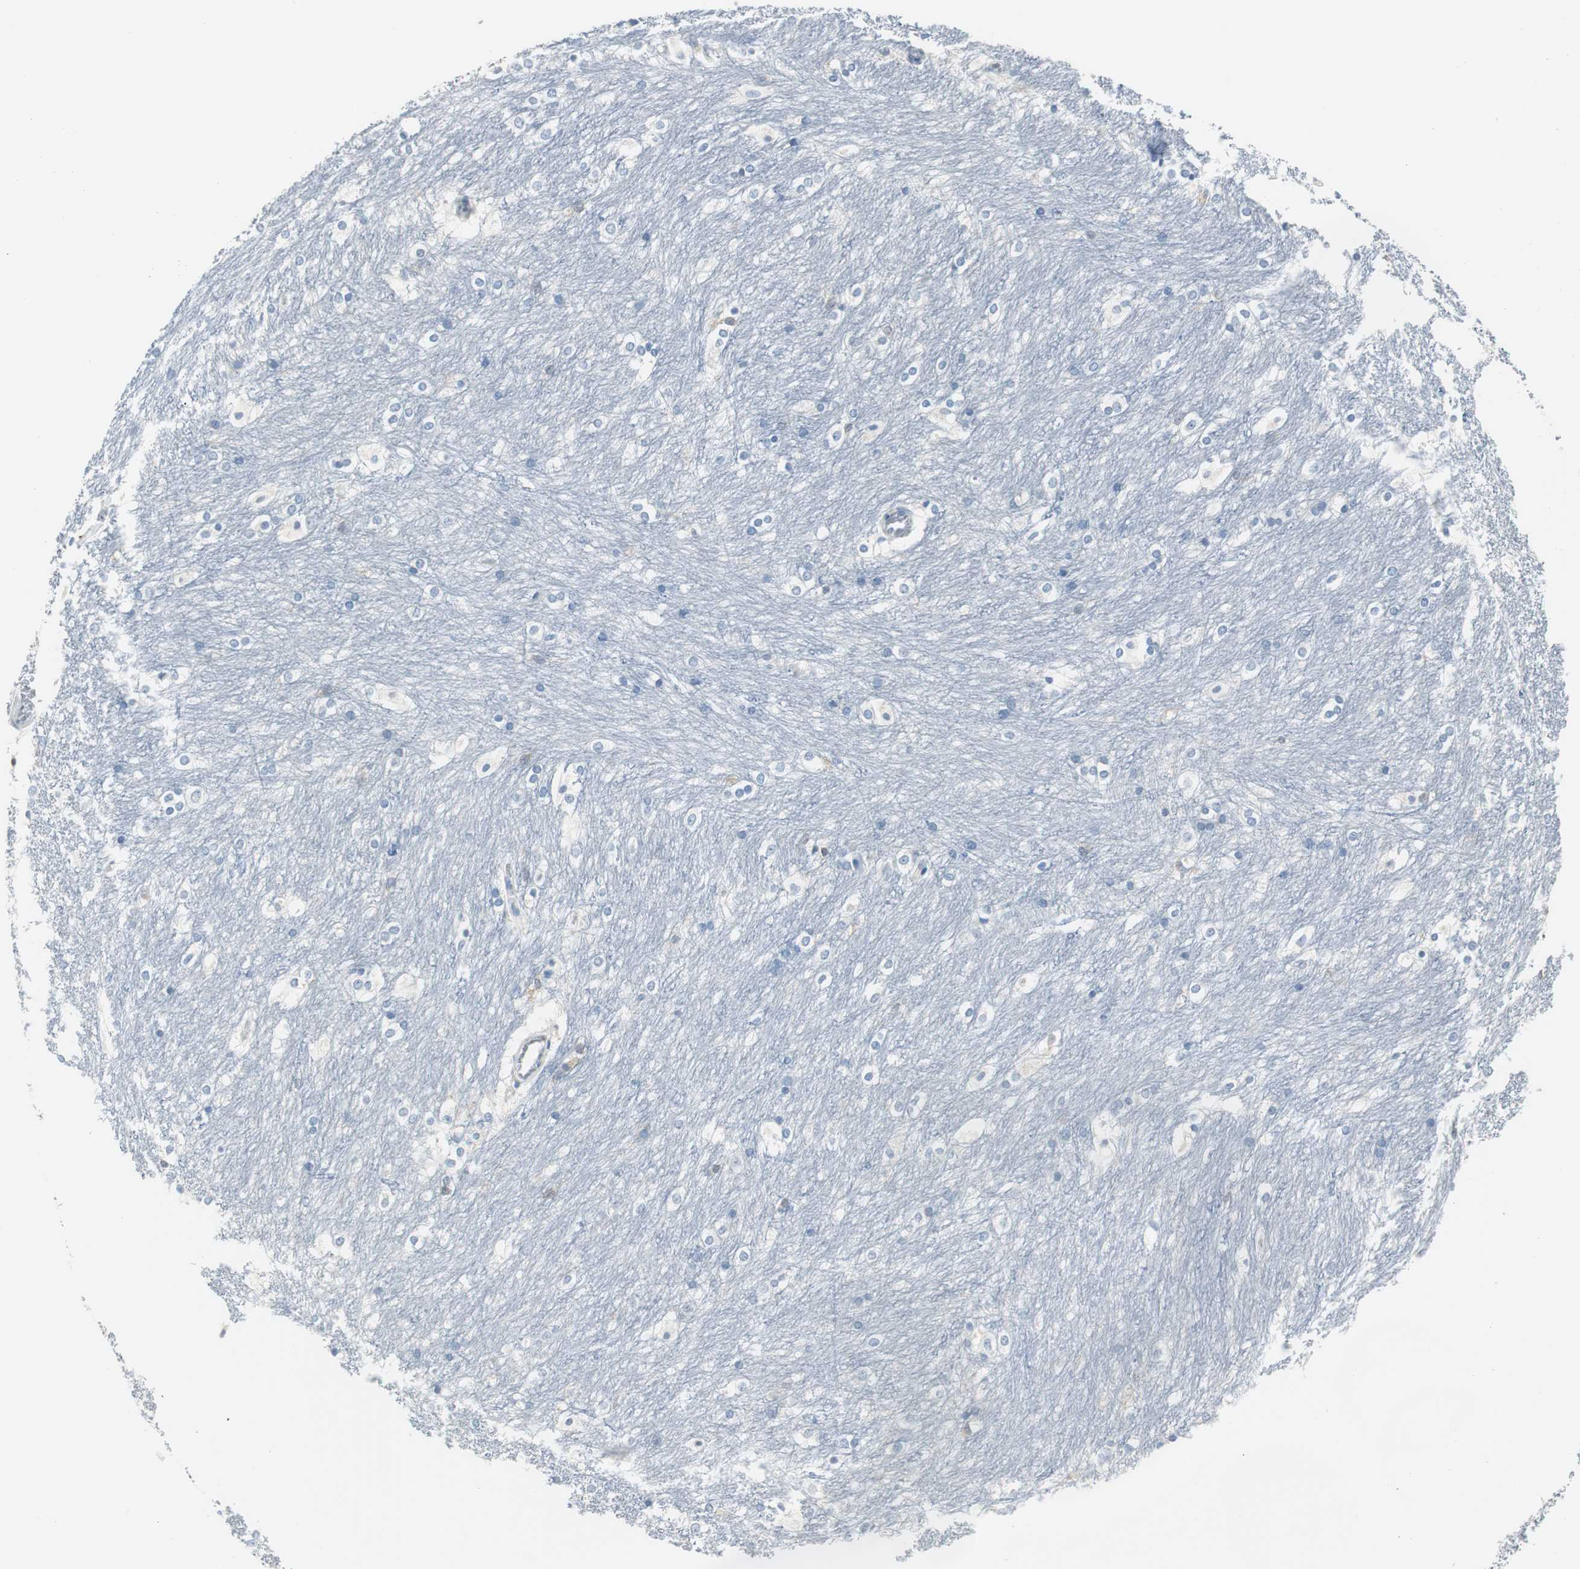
{"staining": {"intensity": "negative", "quantity": "none", "location": "none"}, "tissue": "caudate", "cell_type": "Glial cells", "image_type": "normal", "snomed": [{"axis": "morphology", "description": "Normal tissue, NOS"}, {"axis": "topography", "description": "Lateral ventricle wall"}], "caption": "Immunohistochemical staining of normal caudate shows no significant expression in glial cells.", "gene": "FBP1", "patient": {"sex": "female", "age": 19}}